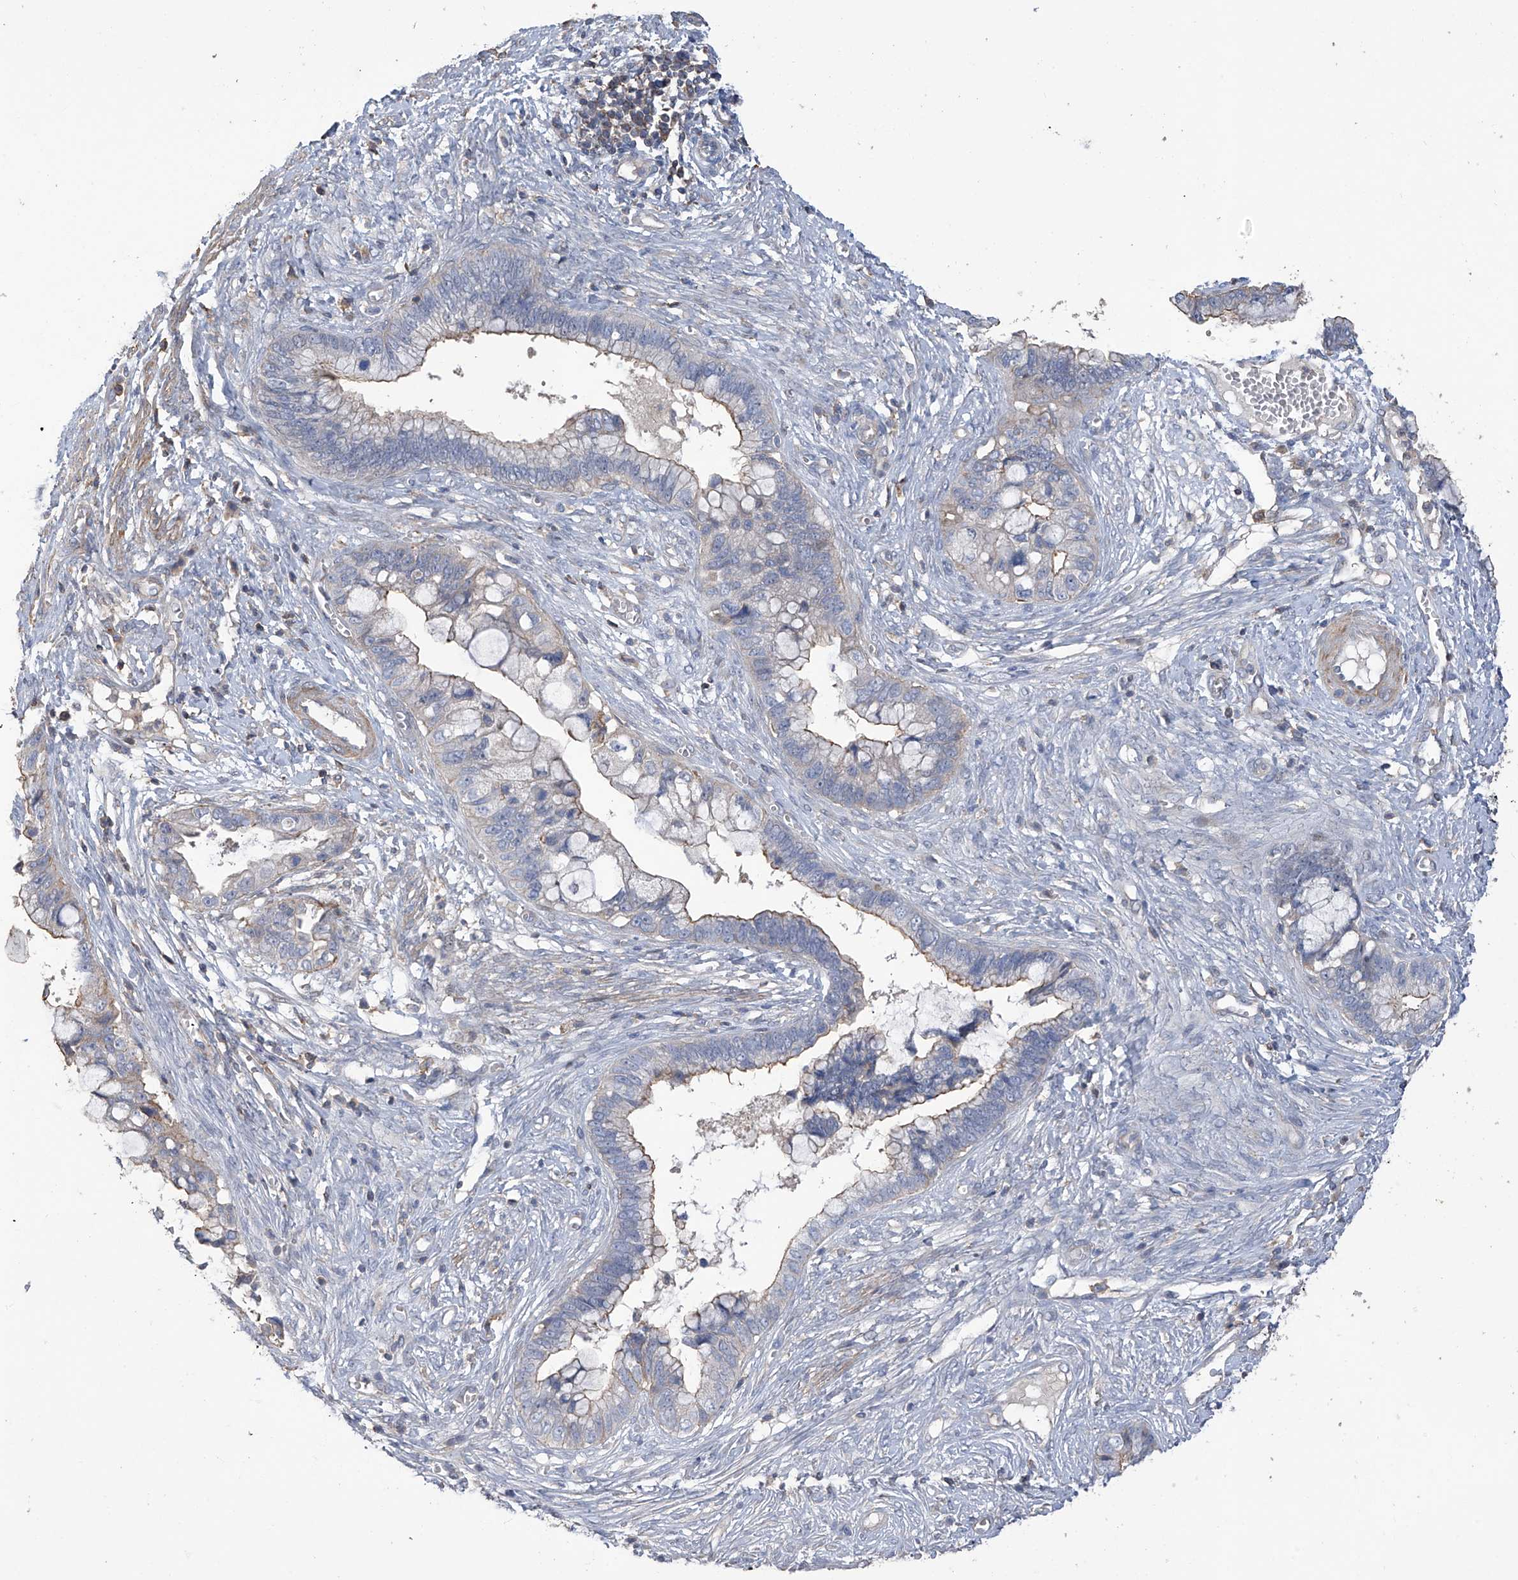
{"staining": {"intensity": "weak", "quantity": "25%-75%", "location": "cytoplasmic/membranous"}, "tissue": "cervical cancer", "cell_type": "Tumor cells", "image_type": "cancer", "snomed": [{"axis": "morphology", "description": "Adenocarcinoma, NOS"}, {"axis": "topography", "description": "Cervix"}], "caption": "This micrograph shows immunohistochemistry (IHC) staining of human adenocarcinoma (cervical), with low weak cytoplasmic/membranous expression in about 25%-75% of tumor cells.", "gene": "SLFN14", "patient": {"sex": "female", "age": 44}}